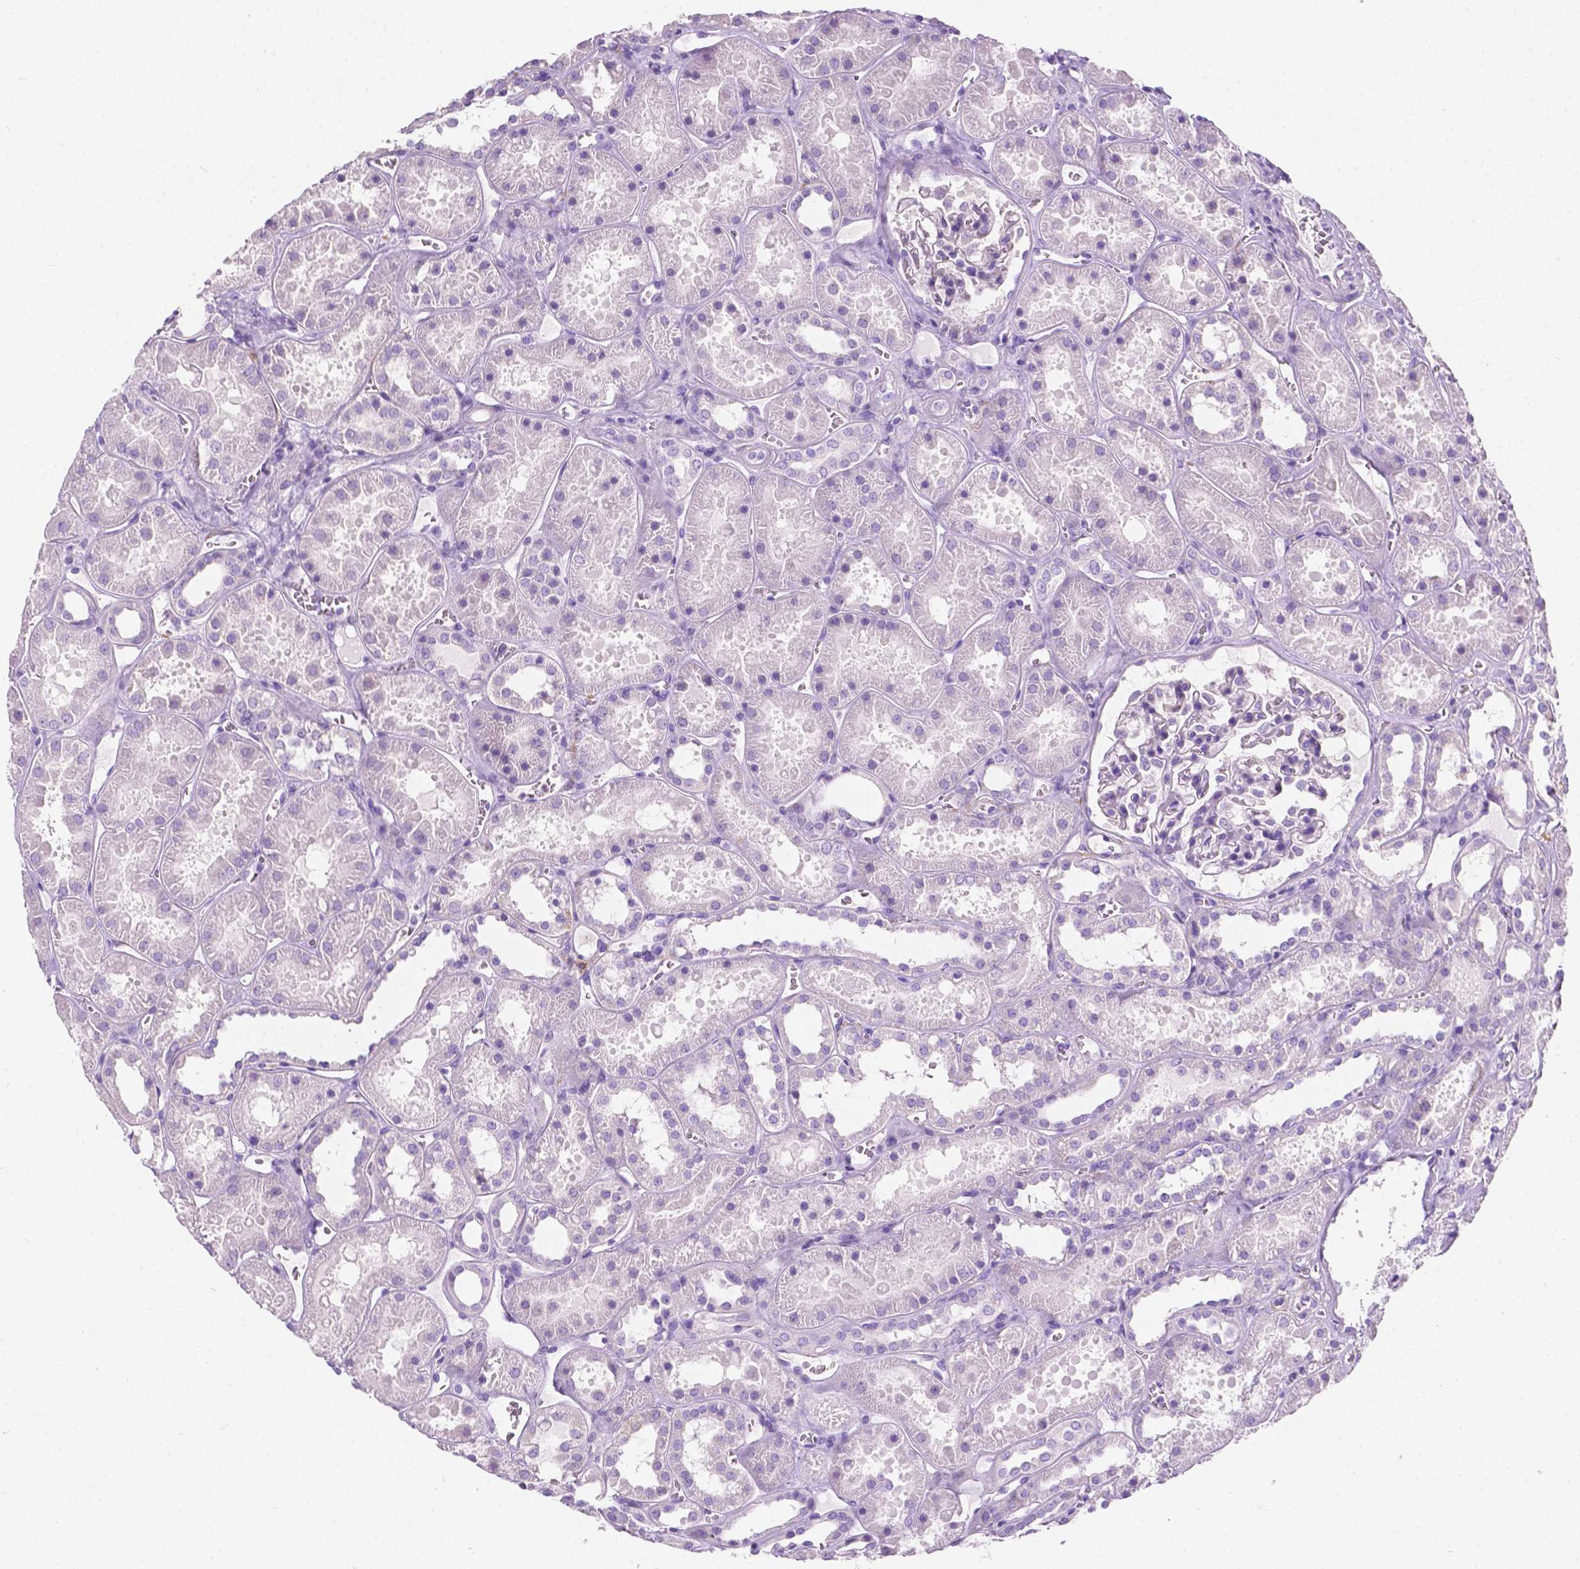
{"staining": {"intensity": "negative", "quantity": "none", "location": "none"}, "tissue": "kidney", "cell_type": "Cells in glomeruli", "image_type": "normal", "snomed": [{"axis": "morphology", "description": "Normal tissue, NOS"}, {"axis": "topography", "description": "Kidney"}], "caption": "DAB immunohistochemical staining of normal kidney shows no significant expression in cells in glomeruli.", "gene": "GNAO1", "patient": {"sex": "female", "age": 41}}